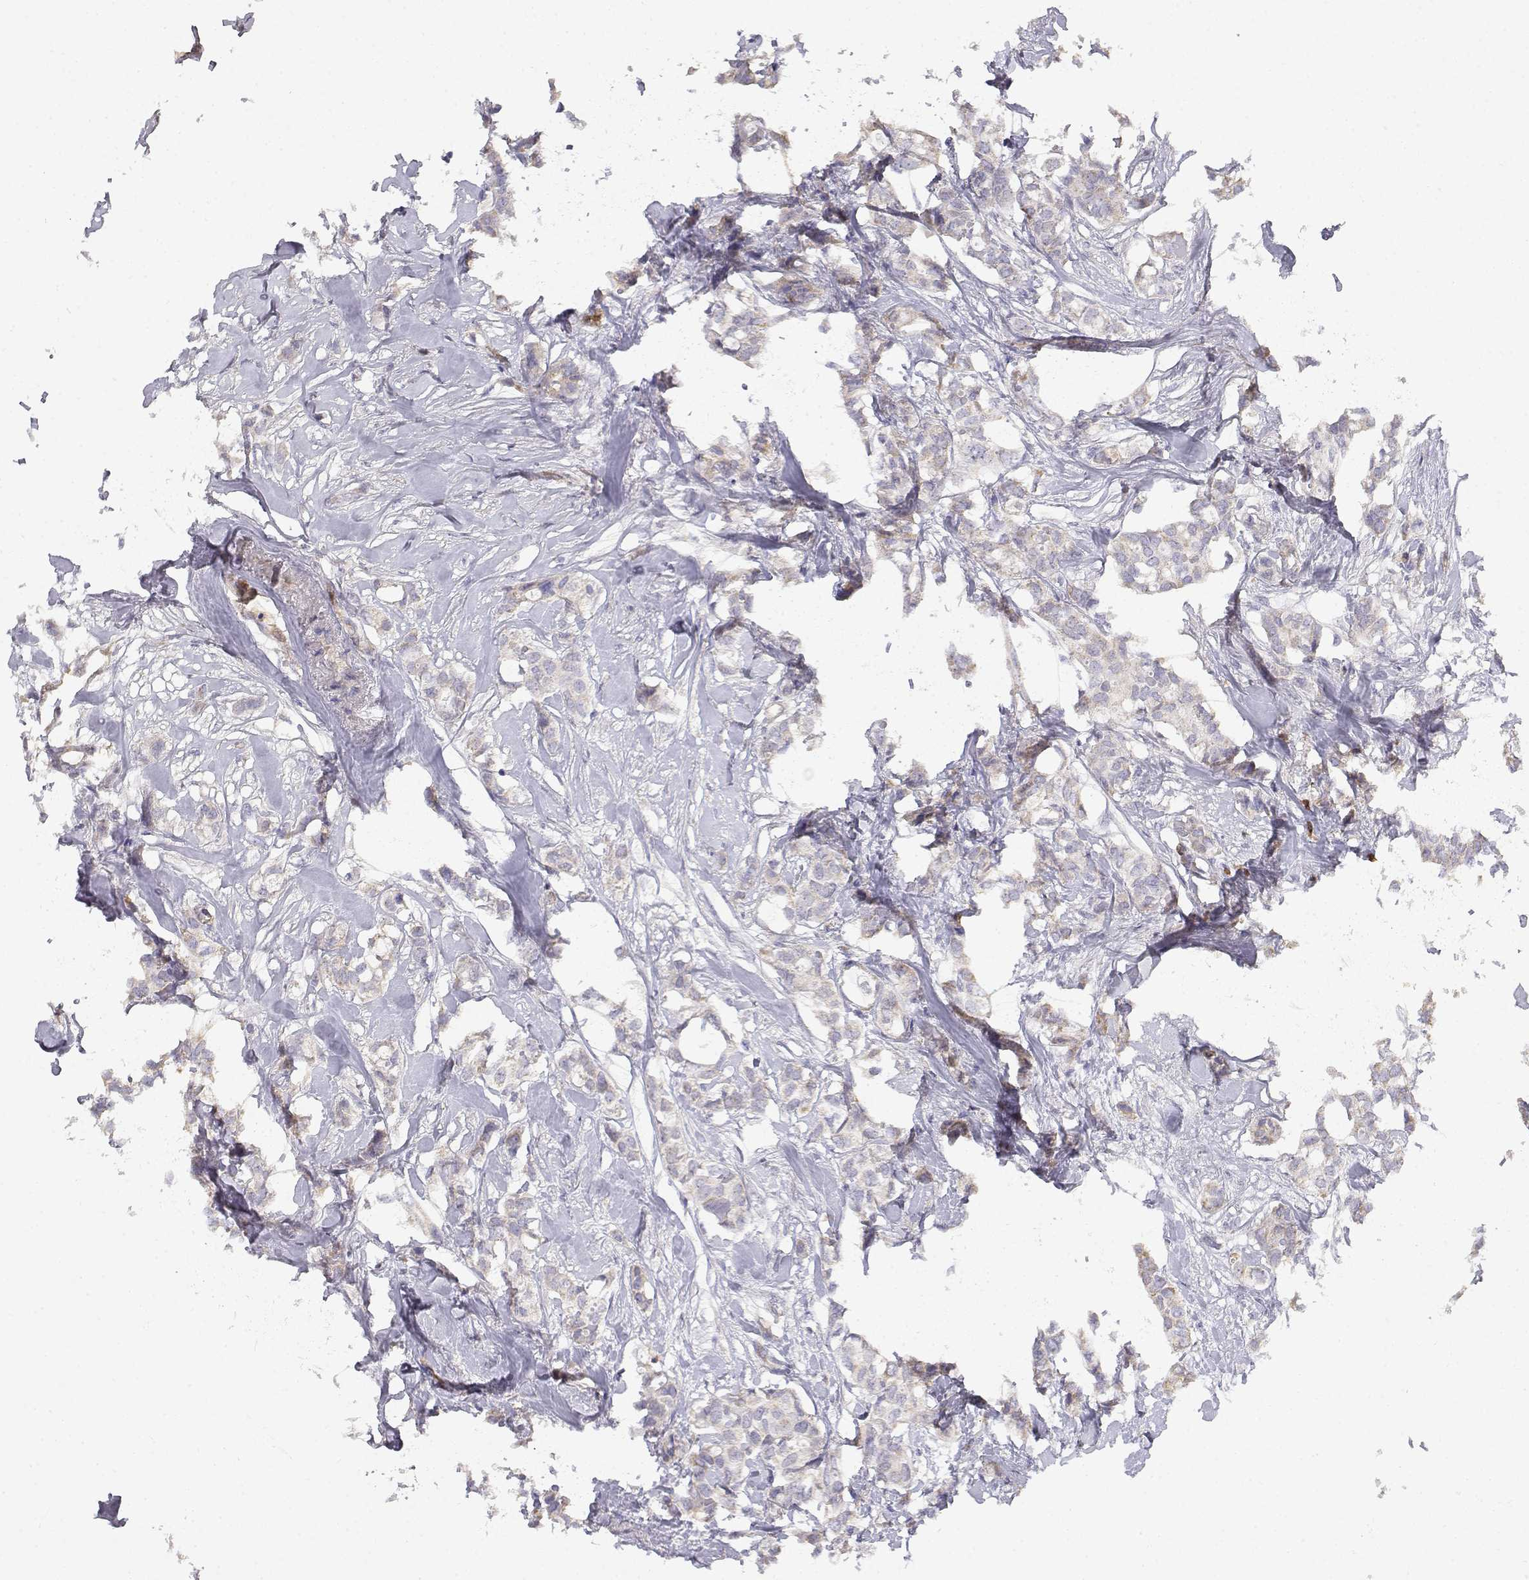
{"staining": {"intensity": "negative", "quantity": "none", "location": "none"}, "tissue": "breast cancer", "cell_type": "Tumor cells", "image_type": "cancer", "snomed": [{"axis": "morphology", "description": "Duct carcinoma"}, {"axis": "topography", "description": "Breast"}], "caption": "High power microscopy image of an IHC histopathology image of breast infiltrating ductal carcinoma, revealing no significant expression in tumor cells.", "gene": "ADA", "patient": {"sex": "female", "age": 62}}